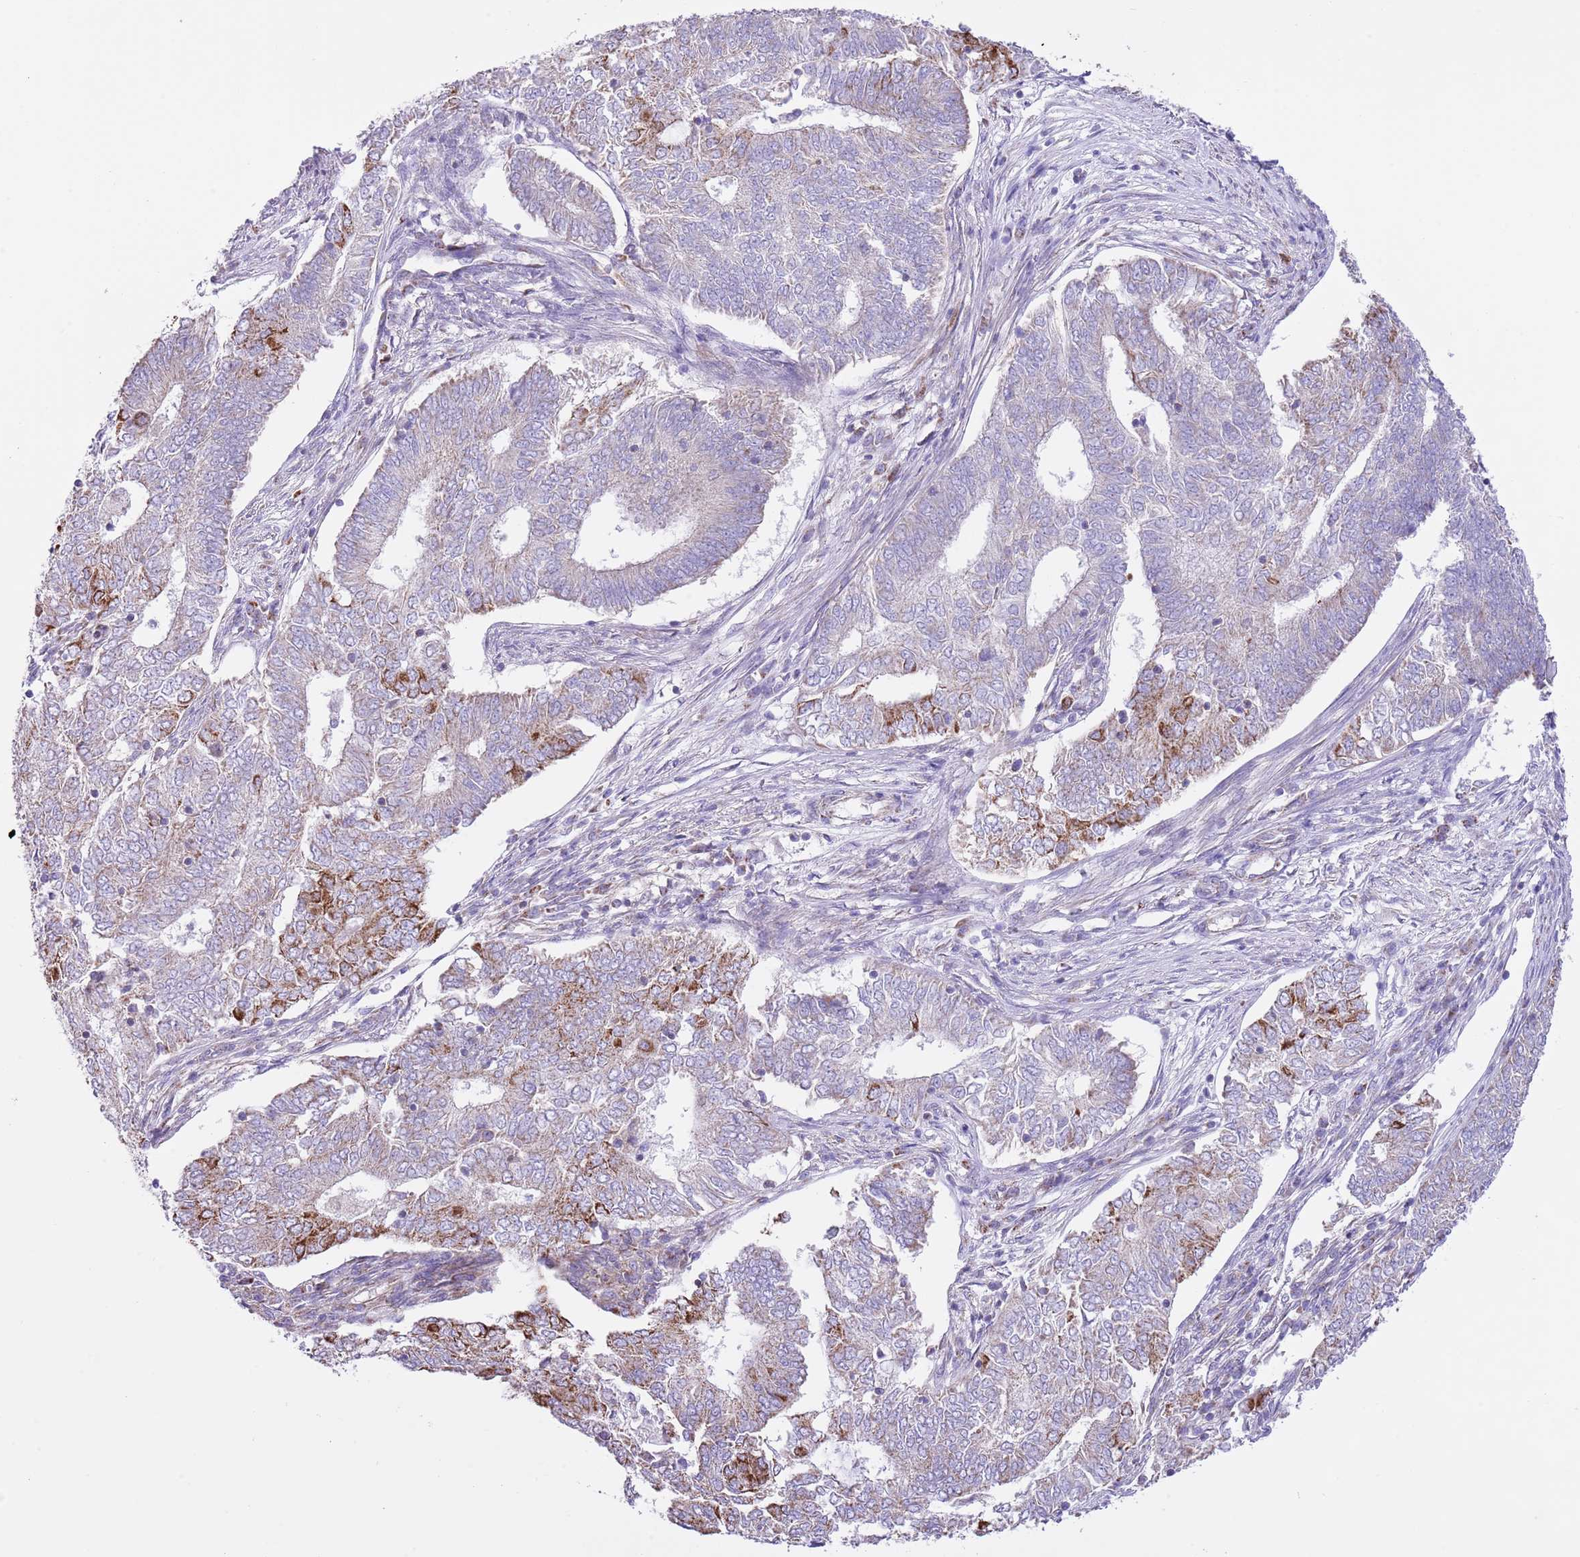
{"staining": {"intensity": "strong", "quantity": "<25%", "location": "cytoplasmic/membranous"}, "tissue": "endometrial cancer", "cell_type": "Tumor cells", "image_type": "cancer", "snomed": [{"axis": "morphology", "description": "Adenocarcinoma, NOS"}, {"axis": "topography", "description": "Endometrium"}], "caption": "This is an image of immunohistochemistry (IHC) staining of endometrial cancer (adenocarcinoma), which shows strong staining in the cytoplasmic/membranous of tumor cells.", "gene": "SS18L2", "patient": {"sex": "female", "age": 62}}